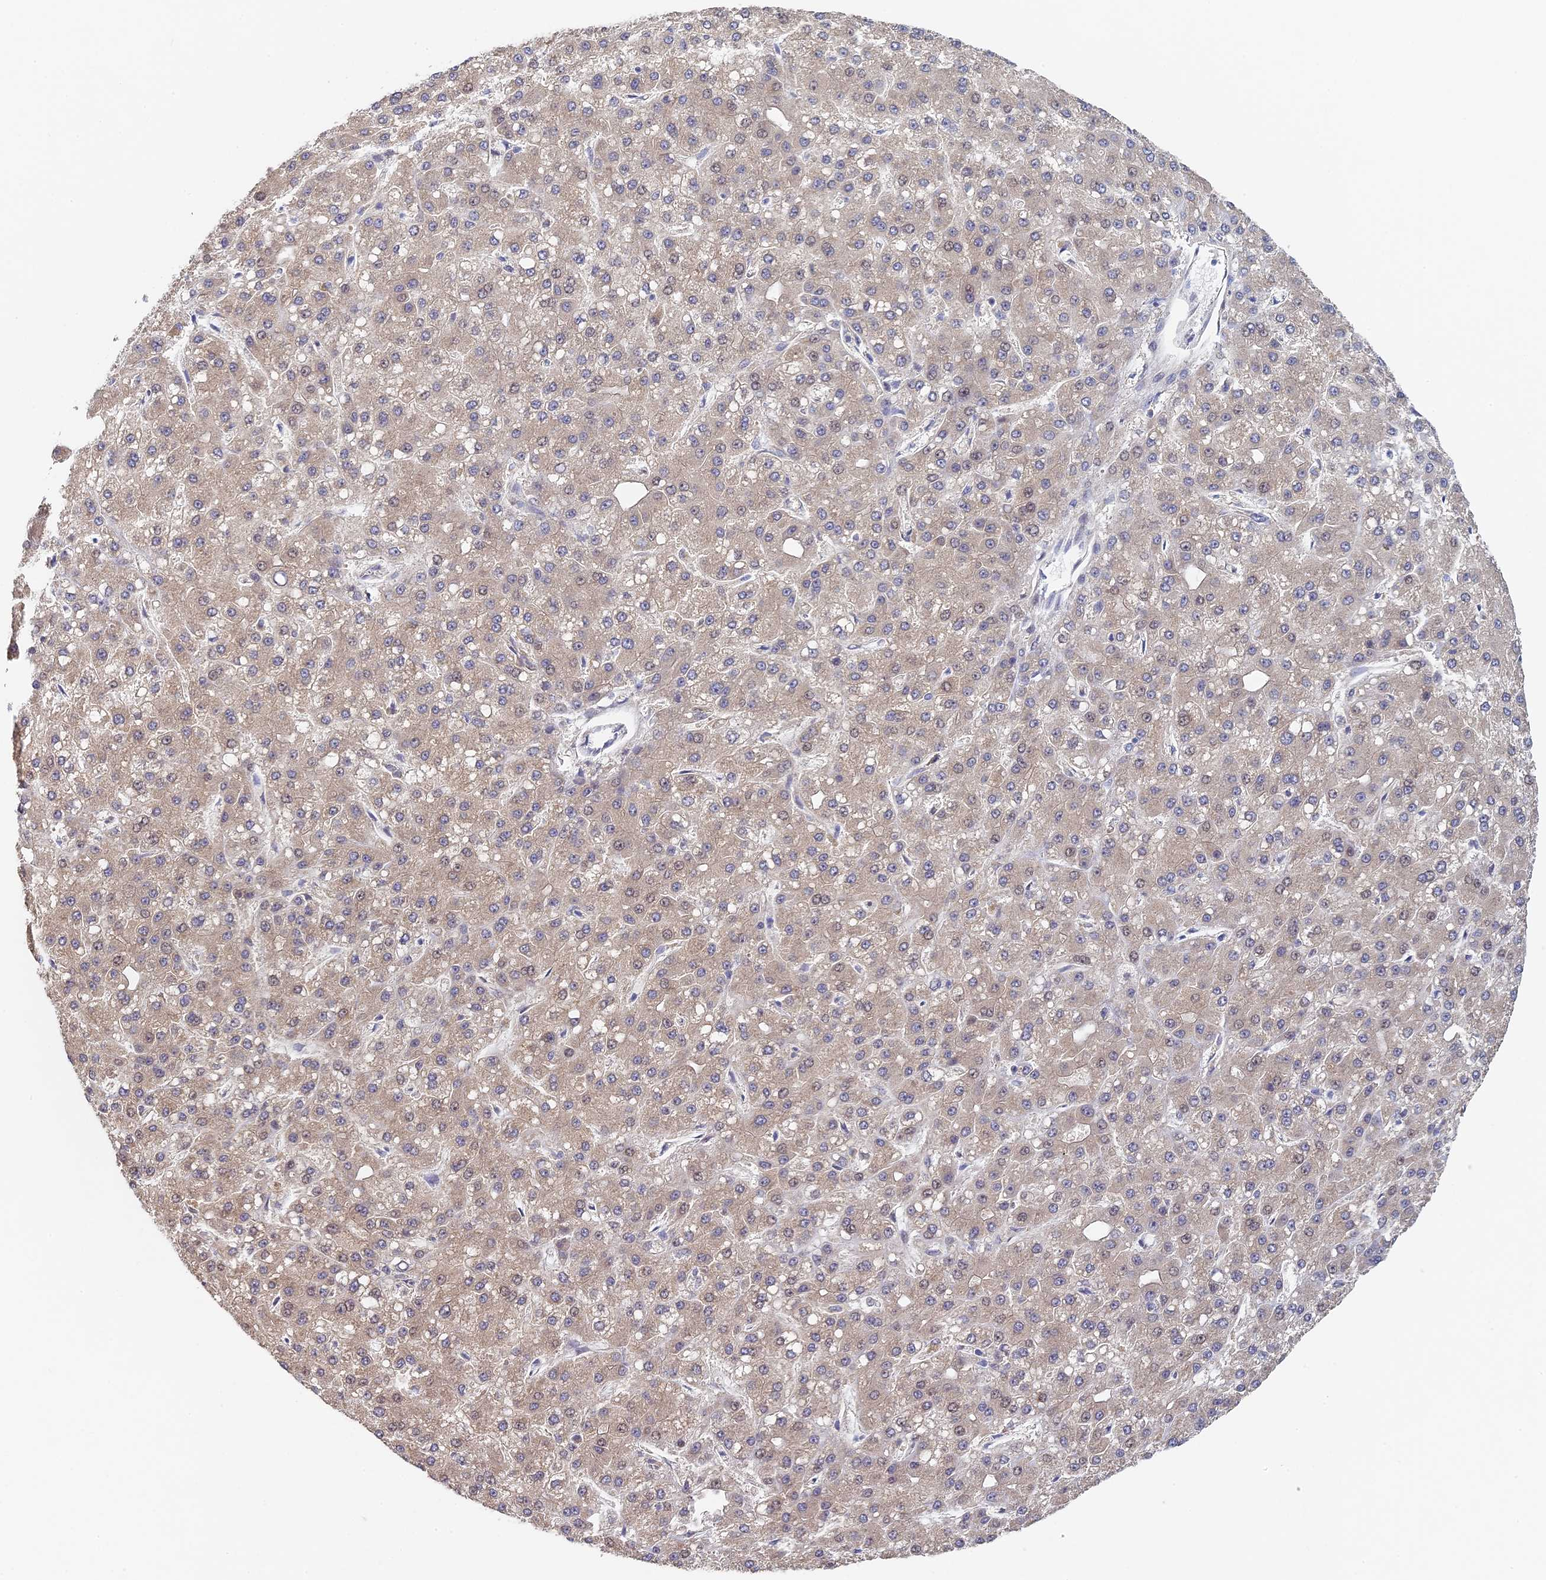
{"staining": {"intensity": "weak", "quantity": "25%-75%", "location": "cytoplasmic/membranous"}, "tissue": "liver cancer", "cell_type": "Tumor cells", "image_type": "cancer", "snomed": [{"axis": "morphology", "description": "Carcinoma, Hepatocellular, NOS"}, {"axis": "topography", "description": "Liver"}], "caption": "Tumor cells show low levels of weak cytoplasmic/membranous expression in approximately 25%-75% of cells in liver hepatocellular carcinoma.", "gene": "DIXDC1", "patient": {"sex": "male", "age": 67}}